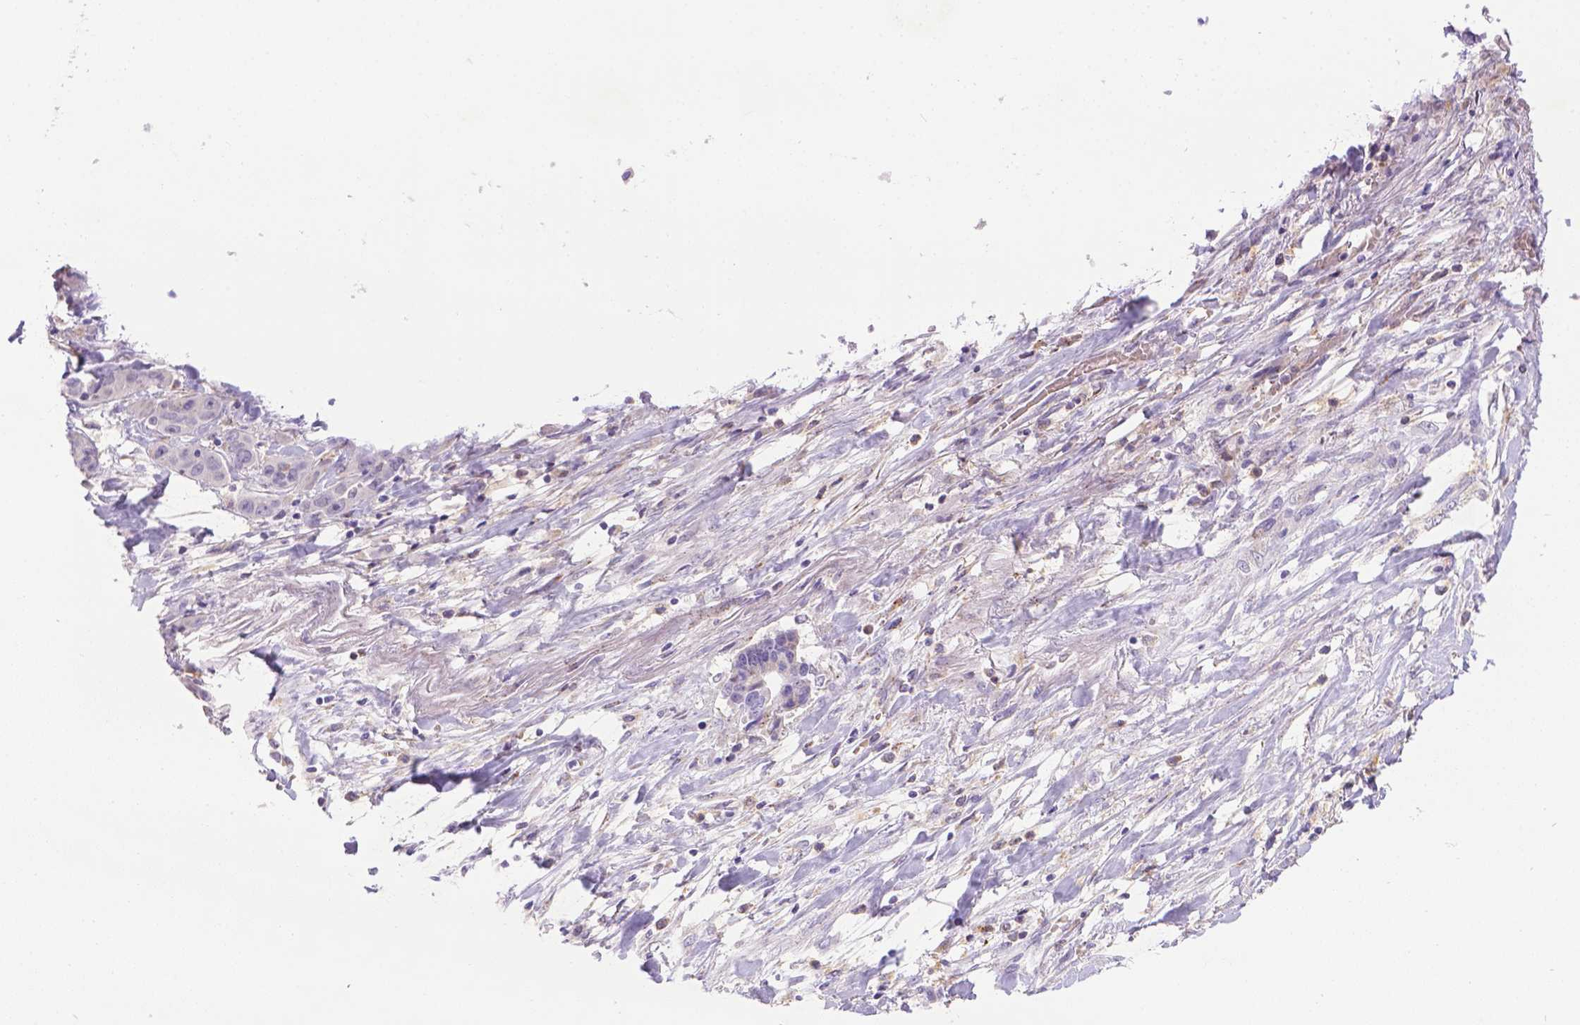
{"staining": {"intensity": "negative", "quantity": "none", "location": "none"}, "tissue": "liver cancer", "cell_type": "Tumor cells", "image_type": "cancer", "snomed": [{"axis": "morphology", "description": "Cholangiocarcinoma"}, {"axis": "topography", "description": "Liver"}], "caption": "This histopathology image is of liver cancer (cholangiocarcinoma) stained with immunohistochemistry to label a protein in brown with the nuclei are counter-stained blue. There is no staining in tumor cells.", "gene": "TM4SF18", "patient": {"sex": "female", "age": 52}}